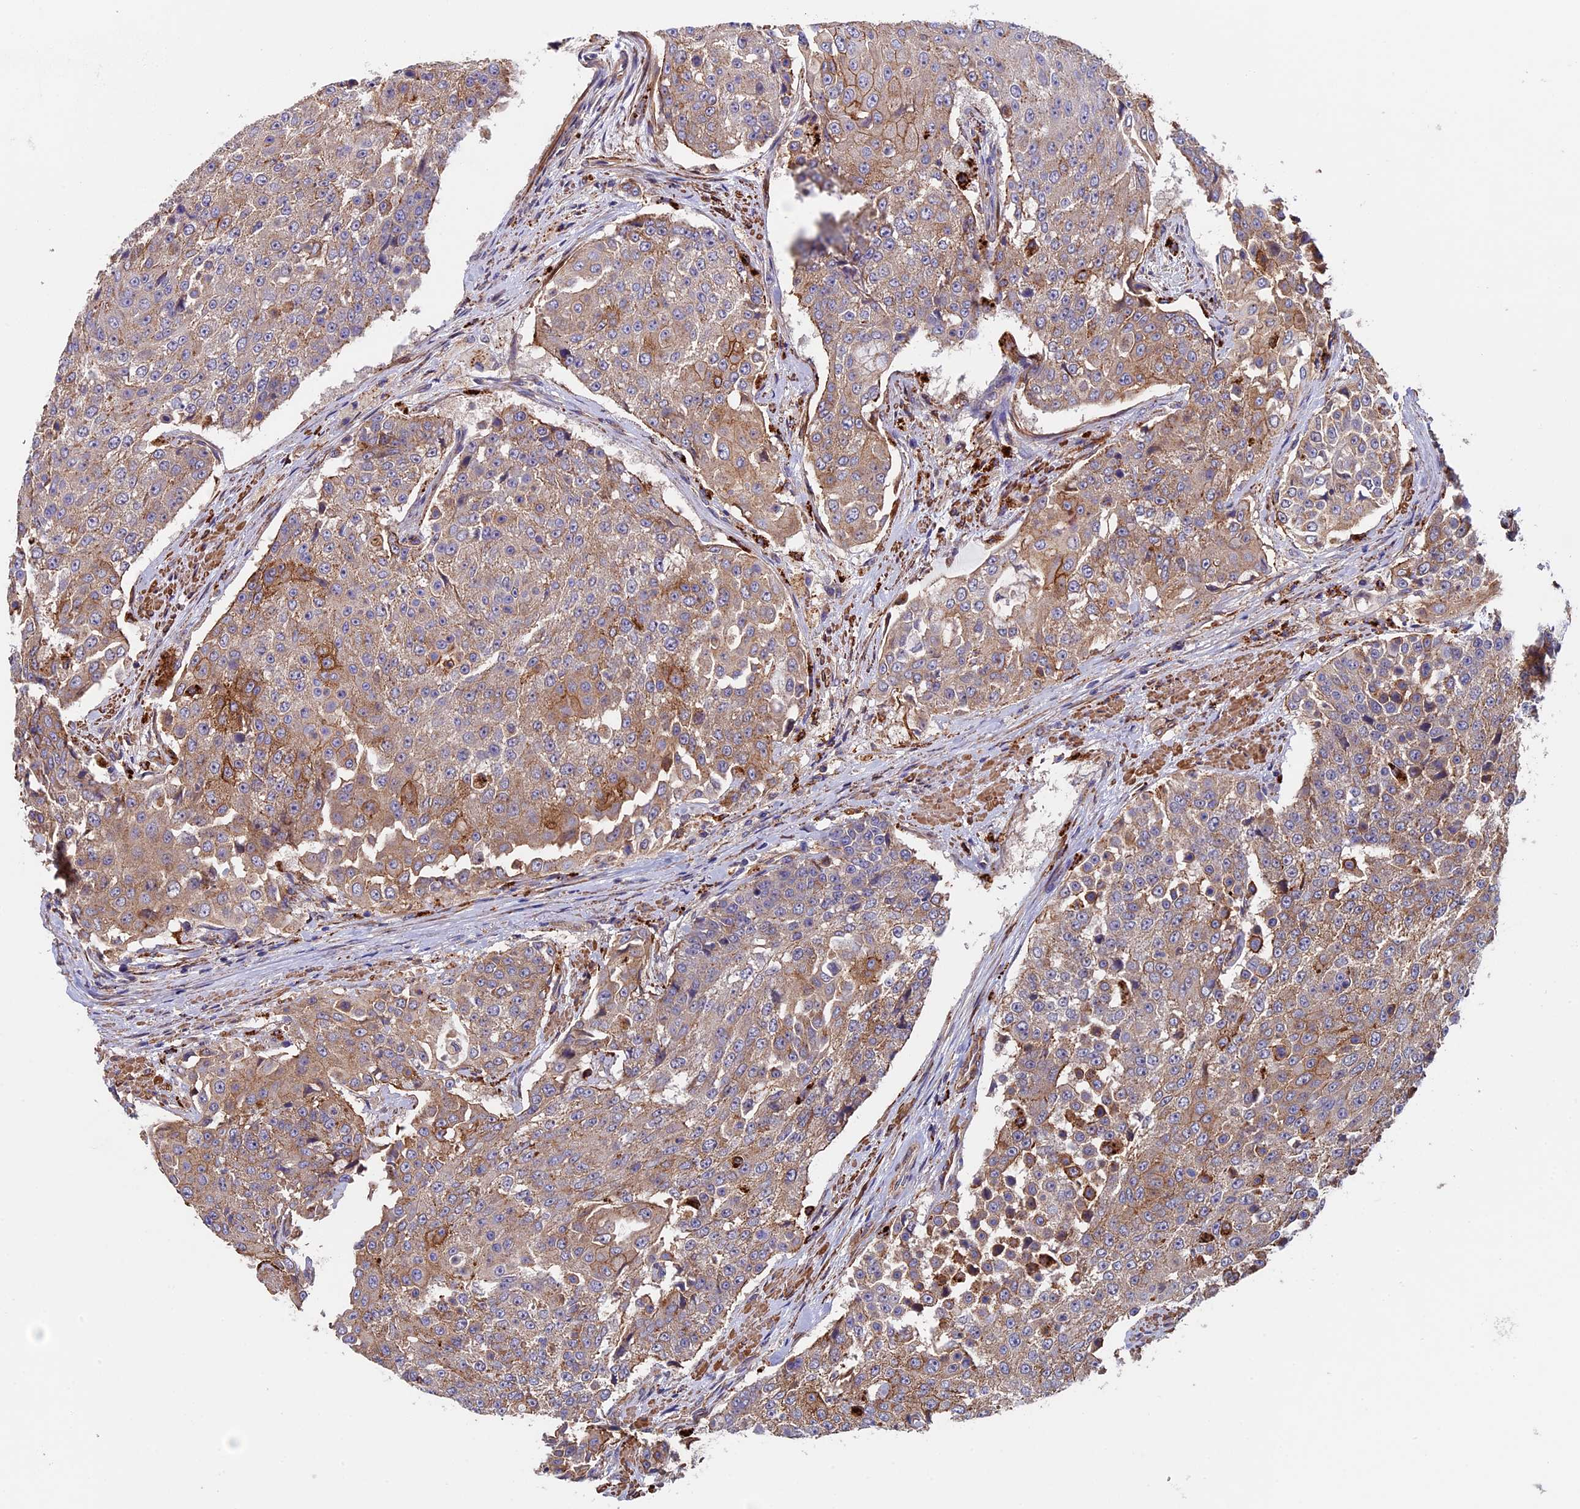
{"staining": {"intensity": "moderate", "quantity": "25%-75%", "location": "cytoplasmic/membranous"}, "tissue": "urothelial cancer", "cell_type": "Tumor cells", "image_type": "cancer", "snomed": [{"axis": "morphology", "description": "Urothelial carcinoma, High grade"}, {"axis": "topography", "description": "Urinary bladder"}], "caption": "This is an image of IHC staining of high-grade urothelial carcinoma, which shows moderate staining in the cytoplasmic/membranous of tumor cells.", "gene": "SLC9A5", "patient": {"sex": "female", "age": 63}}